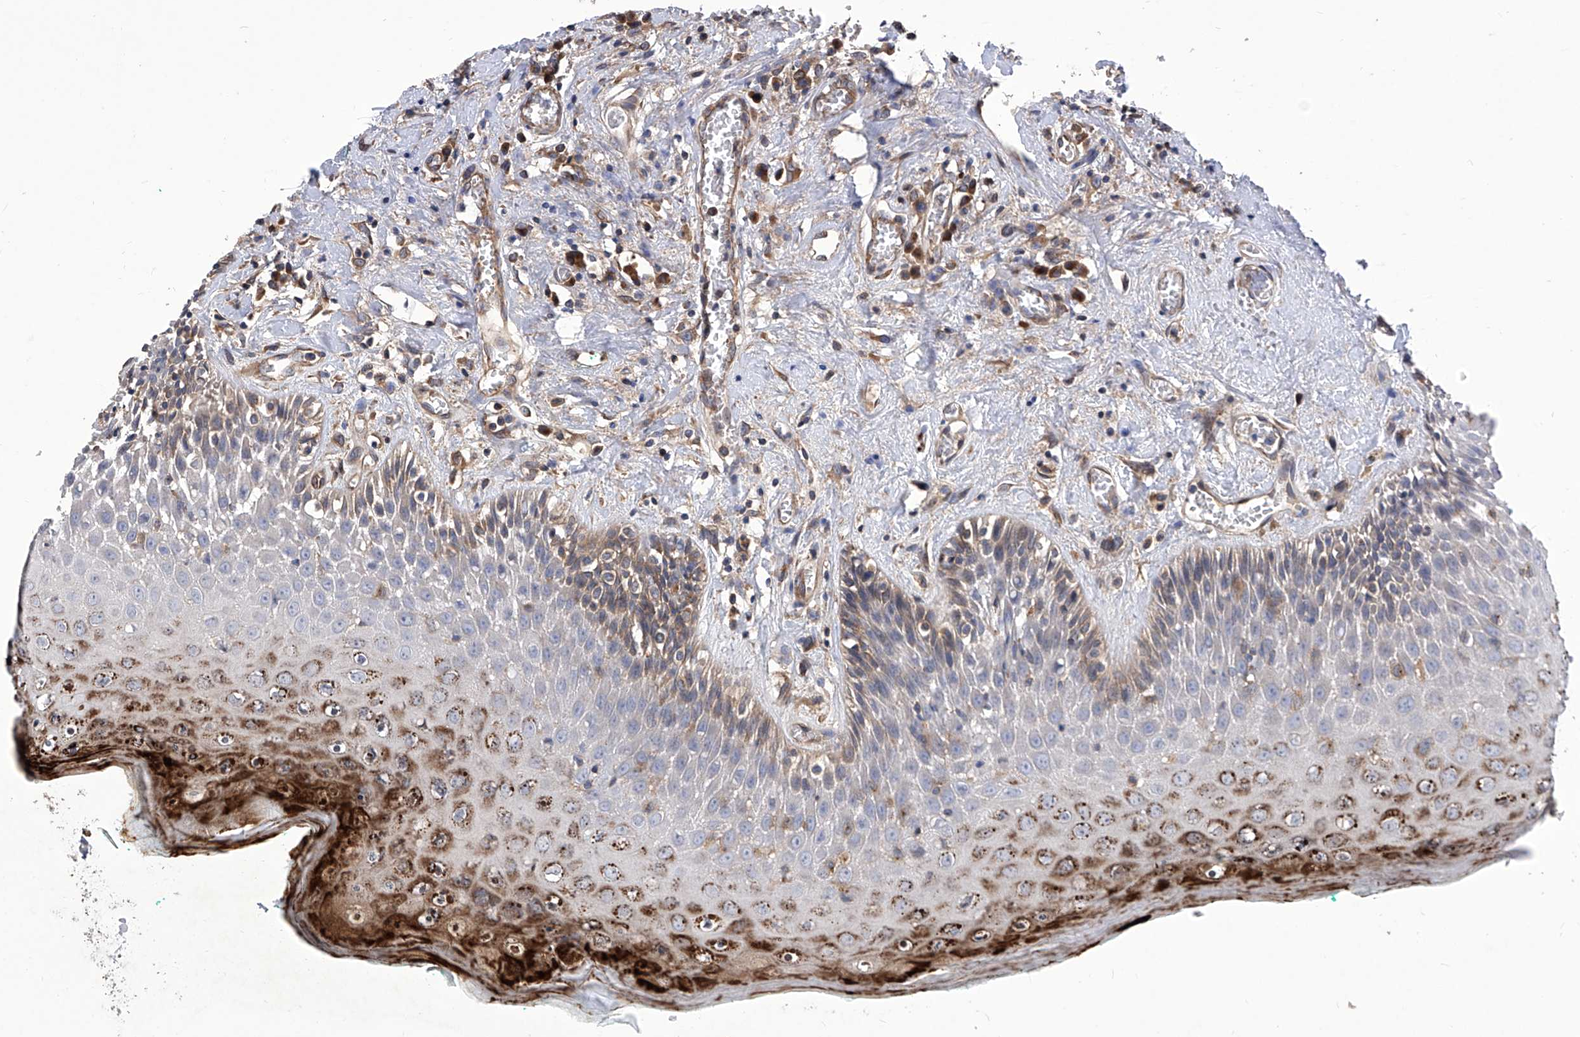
{"staining": {"intensity": "strong", "quantity": "25%-75%", "location": "cytoplasmic/membranous"}, "tissue": "oral mucosa", "cell_type": "Squamous epithelial cells", "image_type": "normal", "snomed": [{"axis": "morphology", "description": "Normal tissue, NOS"}, {"axis": "topography", "description": "Oral tissue"}], "caption": "High-power microscopy captured an immunohistochemistry (IHC) photomicrograph of unremarkable oral mucosa, revealing strong cytoplasmic/membranous expression in about 25%-75% of squamous epithelial cells. (Brightfield microscopy of DAB IHC at high magnification).", "gene": "TJAP1", "patient": {"sex": "female", "age": 70}}